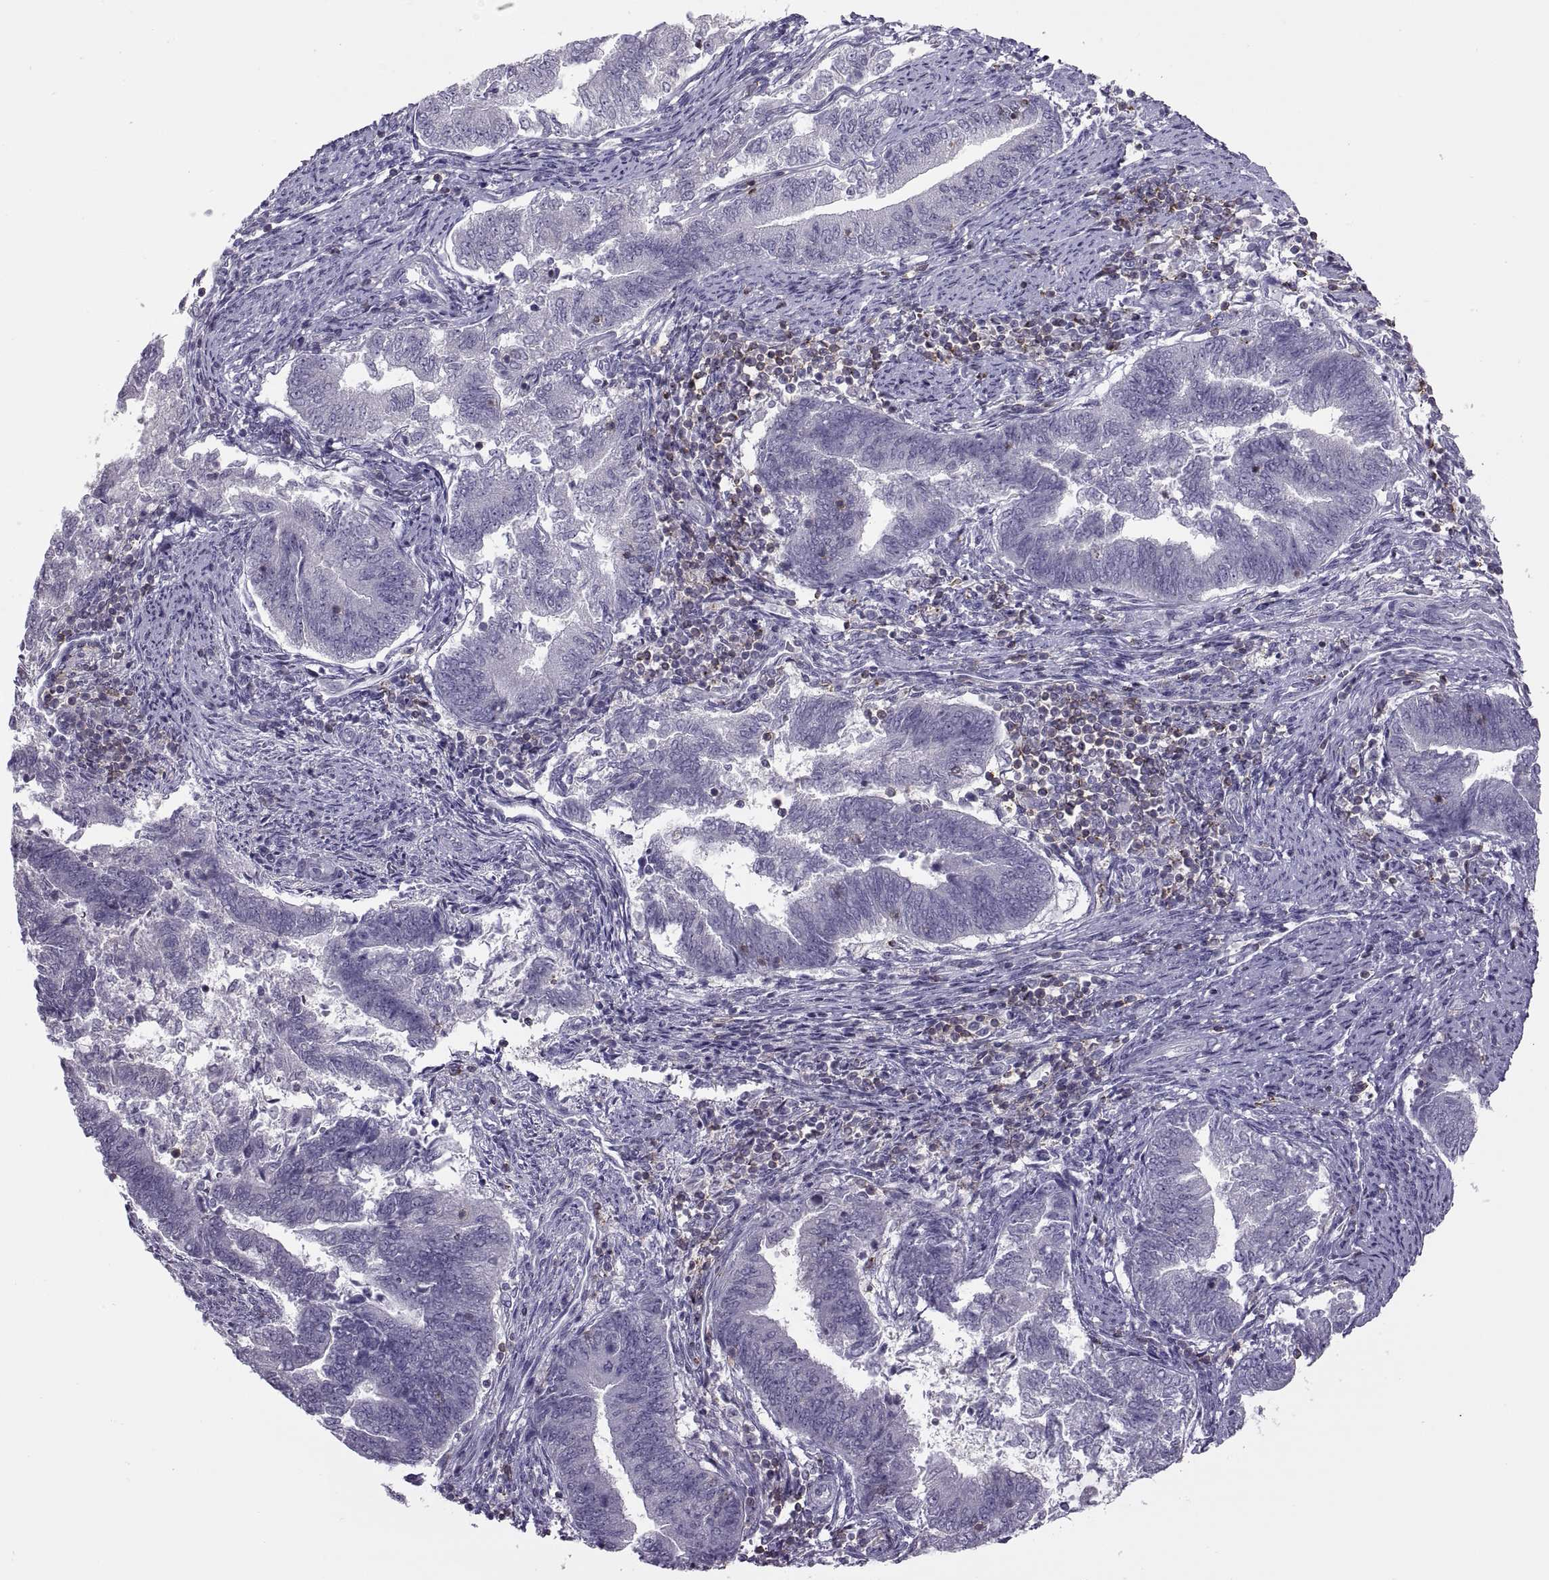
{"staining": {"intensity": "negative", "quantity": "none", "location": "none"}, "tissue": "endometrial cancer", "cell_type": "Tumor cells", "image_type": "cancer", "snomed": [{"axis": "morphology", "description": "Adenocarcinoma, NOS"}, {"axis": "topography", "description": "Endometrium"}], "caption": "Tumor cells are negative for brown protein staining in endometrial adenocarcinoma. (DAB immunohistochemistry (IHC) with hematoxylin counter stain).", "gene": "TTC21A", "patient": {"sex": "female", "age": 65}}